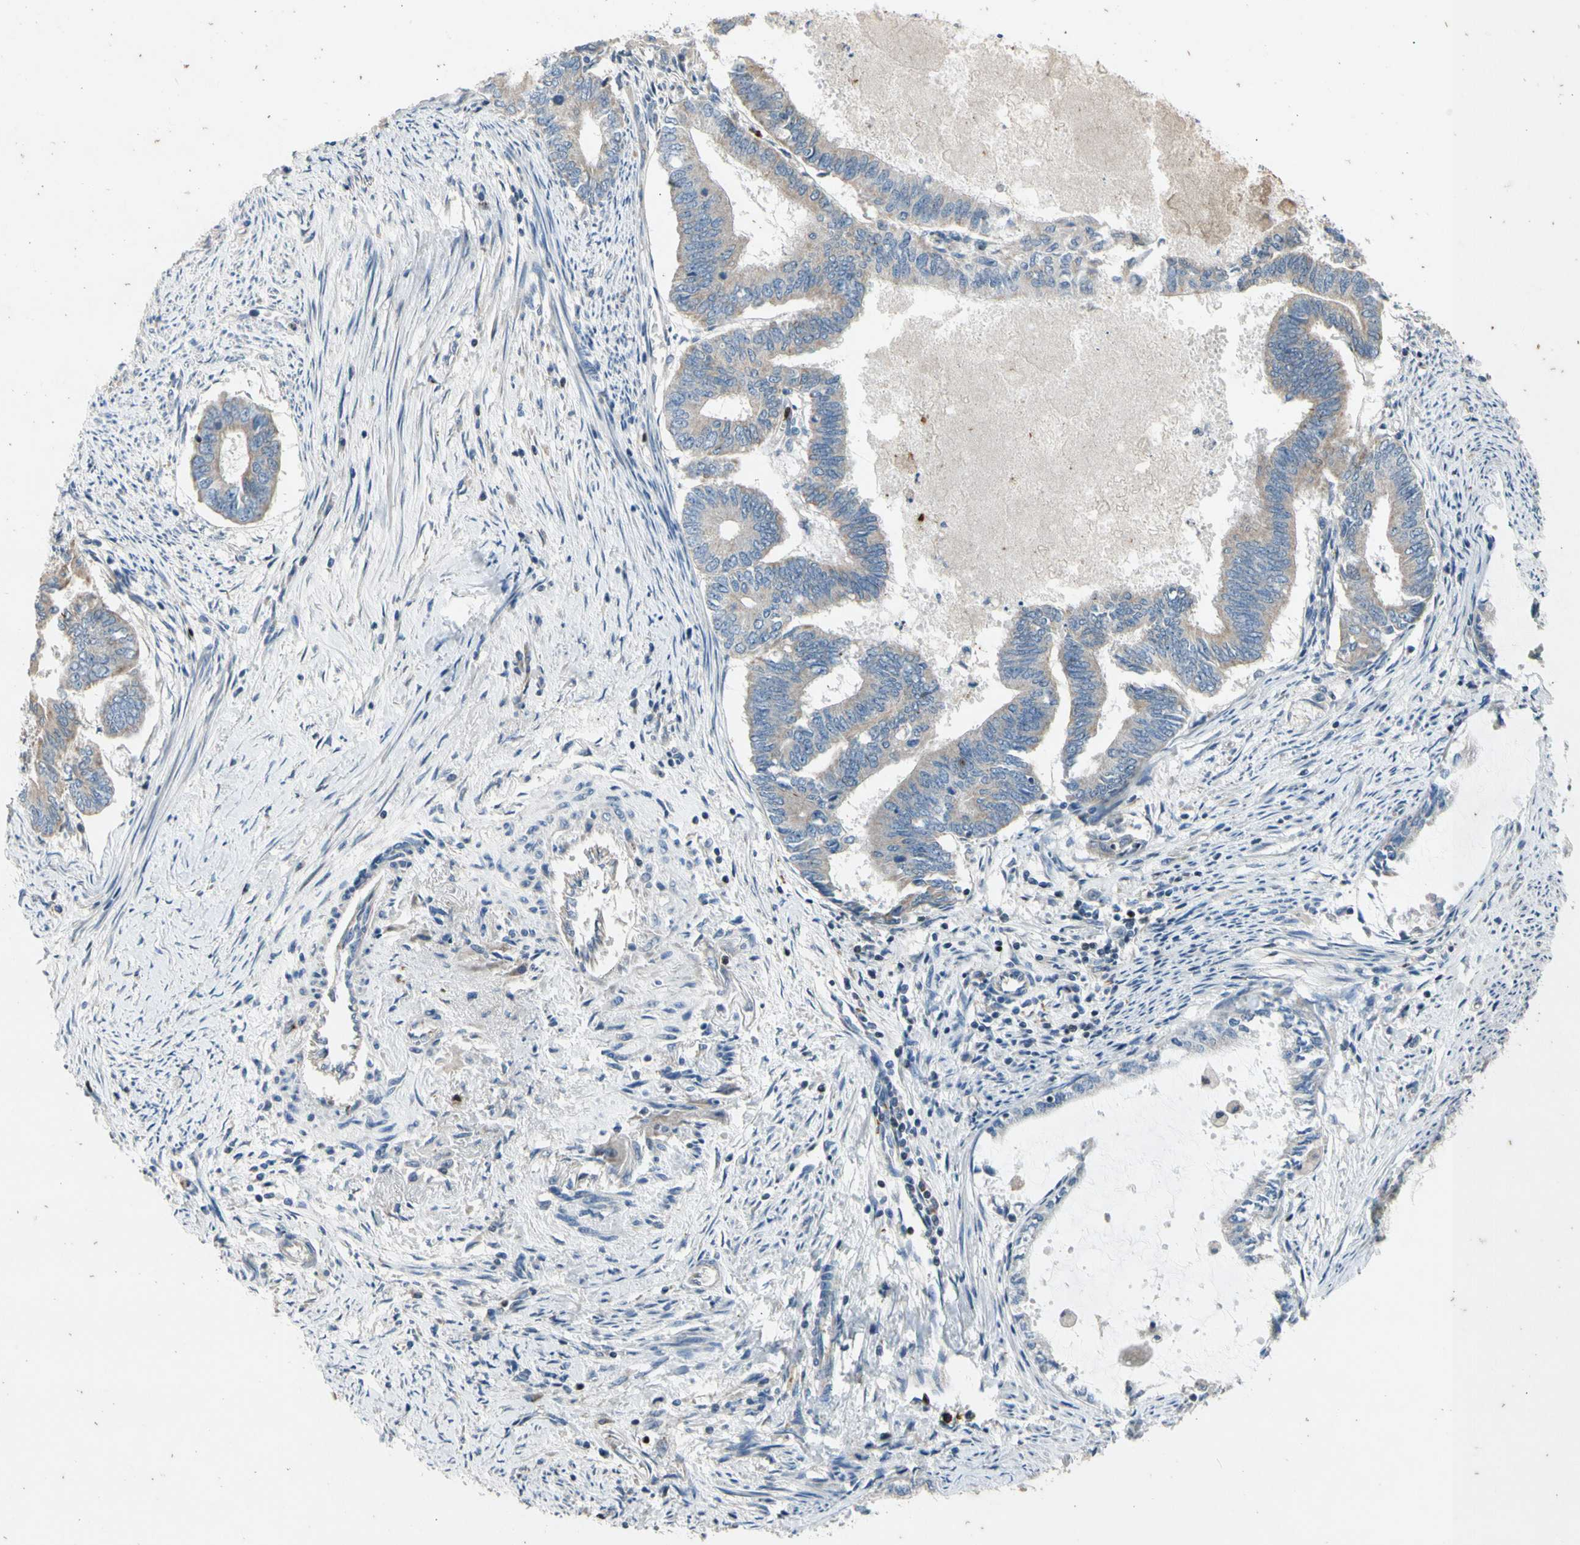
{"staining": {"intensity": "weak", "quantity": ">75%", "location": "cytoplasmic/membranous"}, "tissue": "endometrial cancer", "cell_type": "Tumor cells", "image_type": "cancer", "snomed": [{"axis": "morphology", "description": "Adenocarcinoma, NOS"}, {"axis": "topography", "description": "Endometrium"}], "caption": "Immunohistochemistry (IHC) (DAB (3,3'-diaminobenzidine)) staining of endometrial cancer demonstrates weak cytoplasmic/membranous protein staining in approximately >75% of tumor cells.", "gene": "TBX21", "patient": {"sex": "female", "age": 86}}